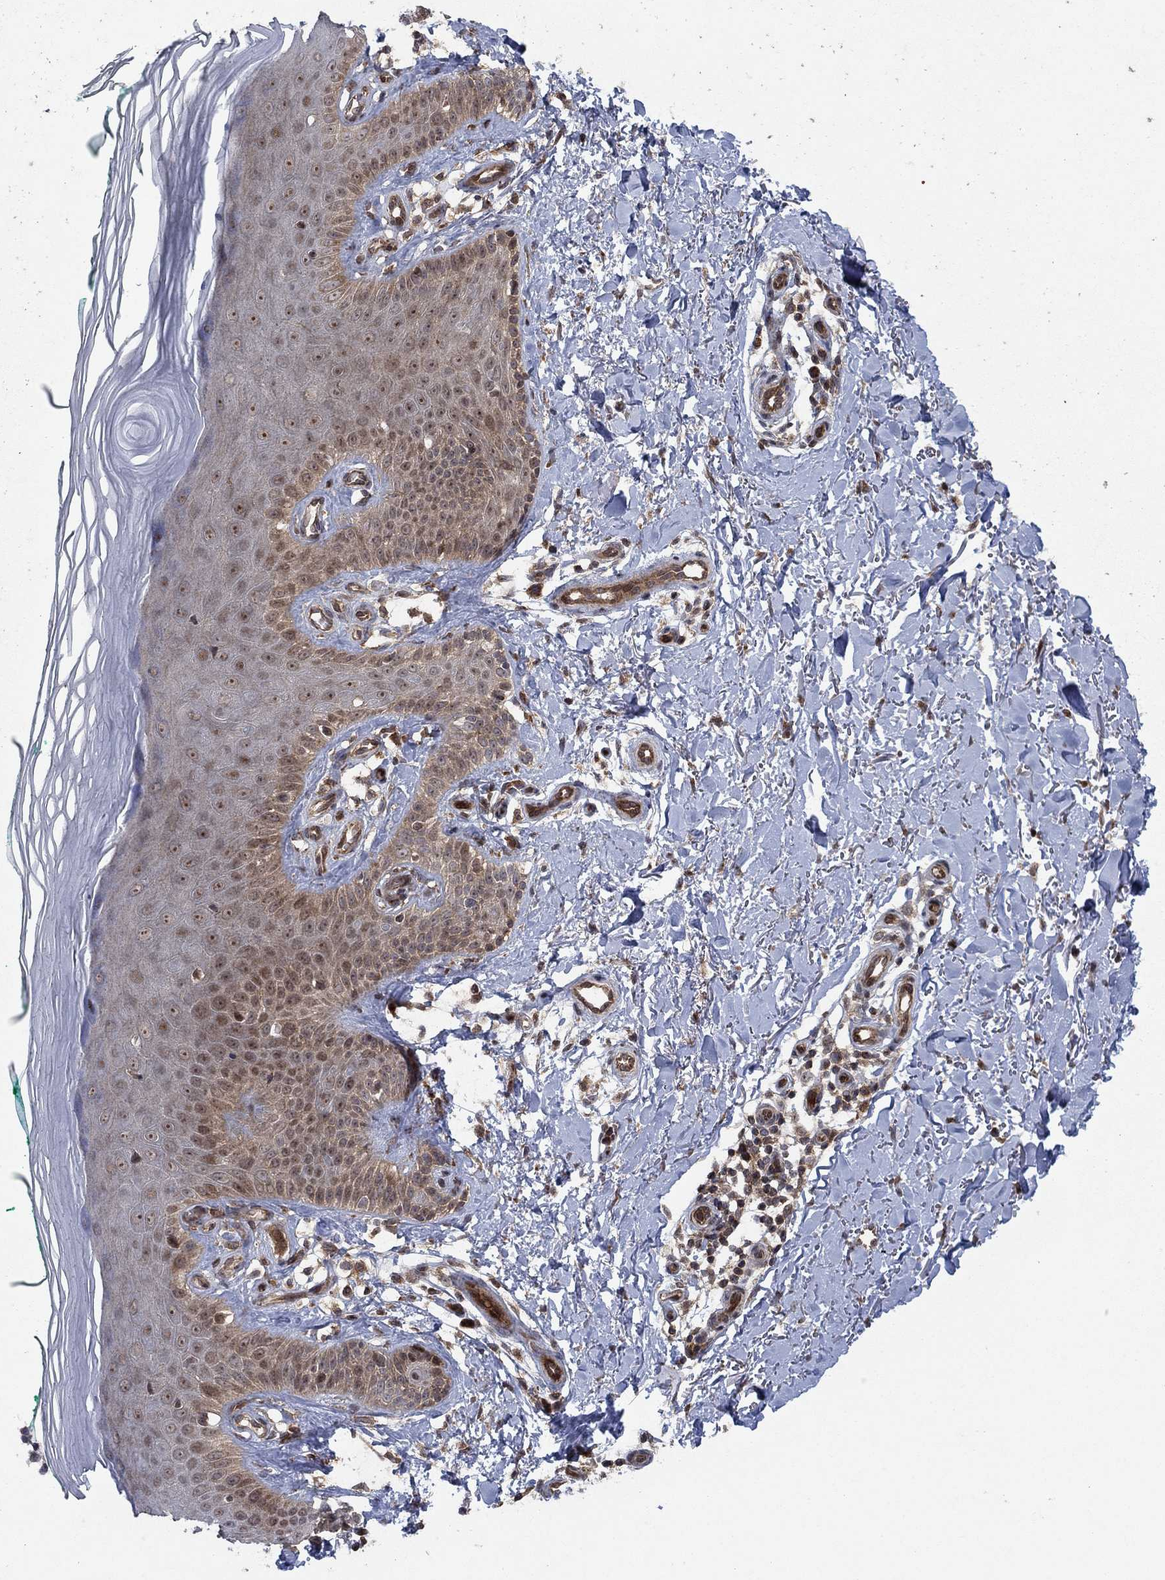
{"staining": {"intensity": "negative", "quantity": "none", "location": "none"}, "tissue": "skin", "cell_type": "Fibroblasts", "image_type": "normal", "snomed": [{"axis": "morphology", "description": "Normal tissue, NOS"}, {"axis": "morphology", "description": "Inflammation, NOS"}, {"axis": "morphology", "description": "Fibrosis, NOS"}, {"axis": "topography", "description": "Skin"}], "caption": "The immunohistochemistry (IHC) image has no significant staining in fibroblasts of skin.", "gene": "IFI35", "patient": {"sex": "male", "age": 71}}